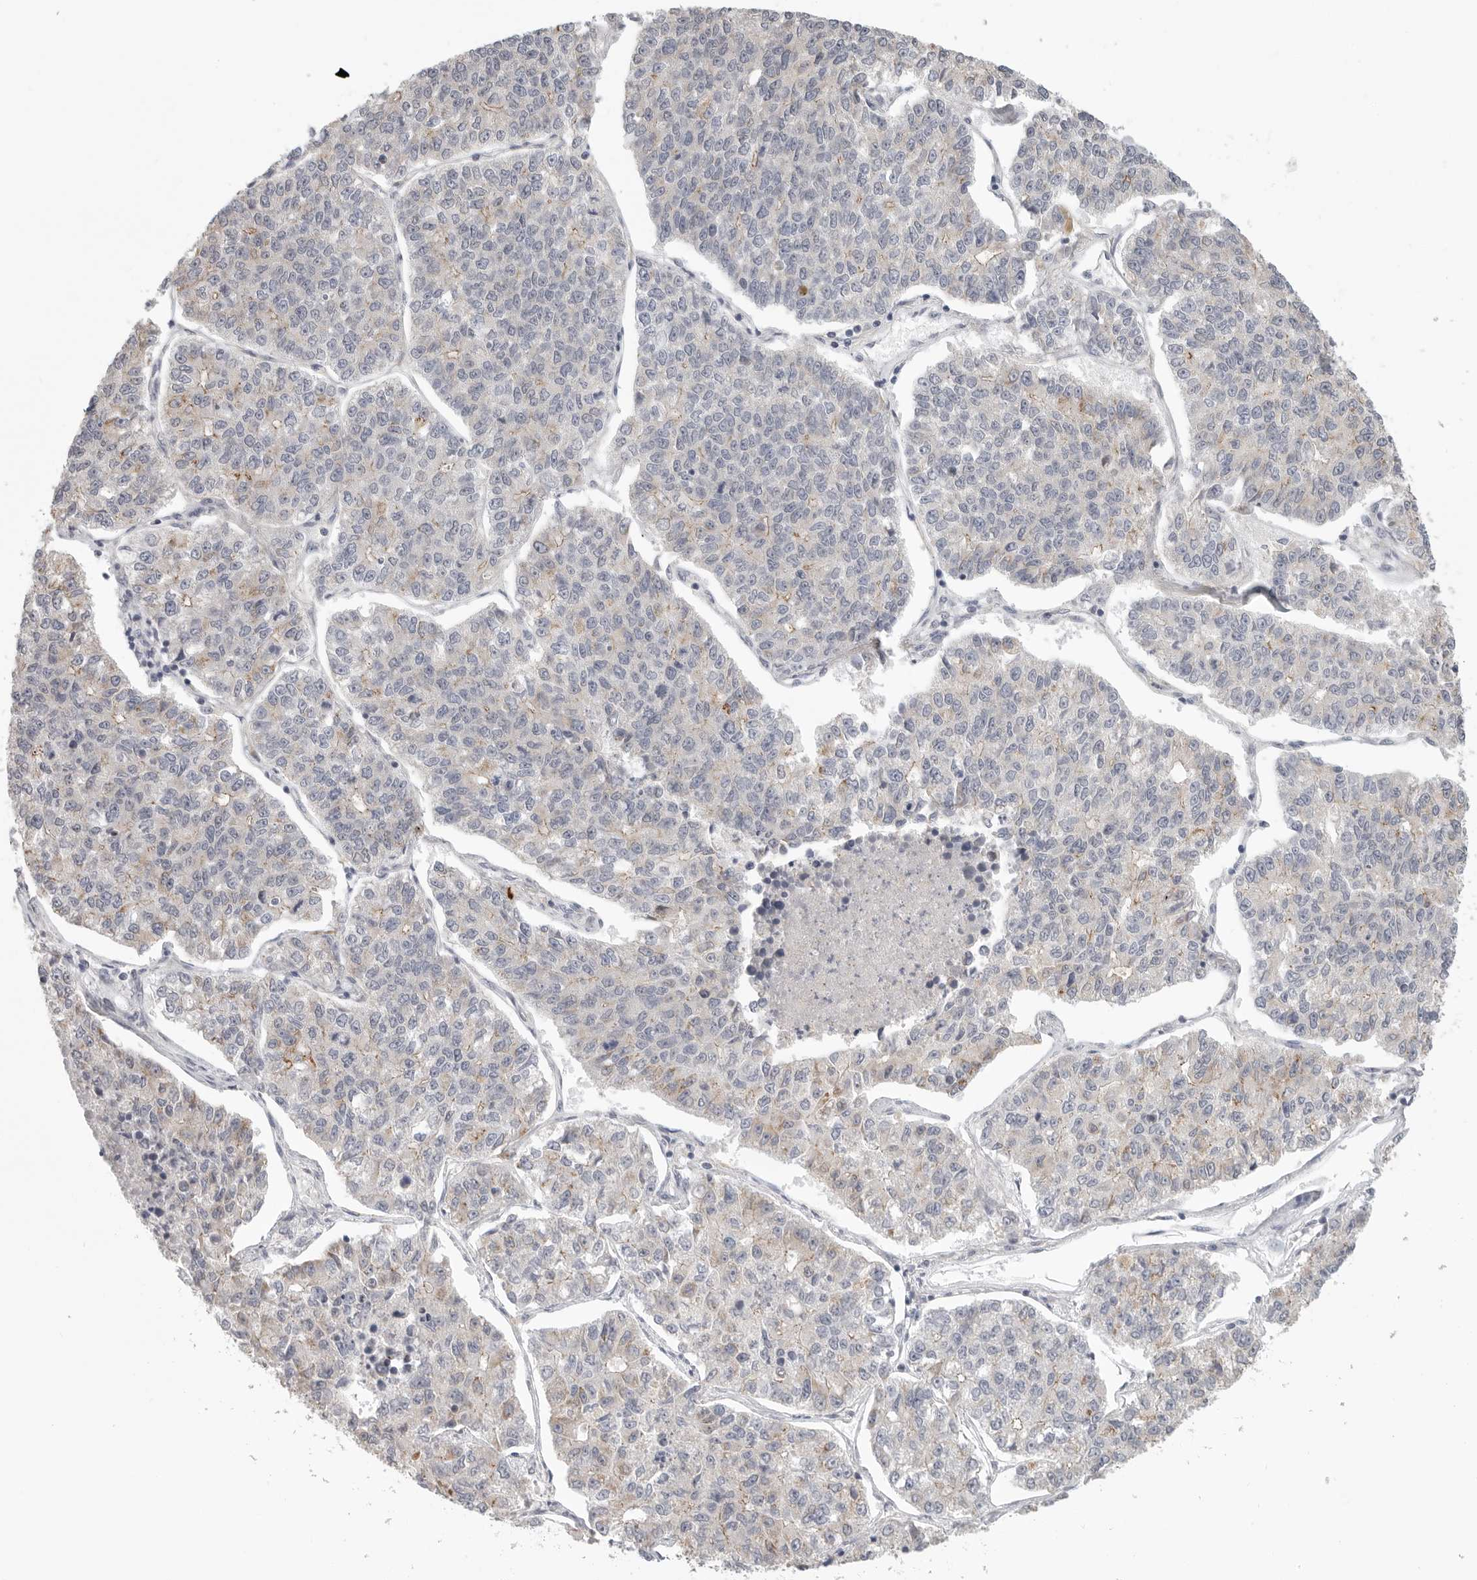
{"staining": {"intensity": "weak", "quantity": "<25%", "location": "cytoplasmic/membranous"}, "tissue": "lung cancer", "cell_type": "Tumor cells", "image_type": "cancer", "snomed": [{"axis": "morphology", "description": "Adenocarcinoma, NOS"}, {"axis": "topography", "description": "Lung"}], "caption": "Immunohistochemistry (IHC) photomicrograph of neoplastic tissue: lung cancer (adenocarcinoma) stained with DAB (3,3'-diaminobenzidine) reveals no significant protein expression in tumor cells.", "gene": "STAB2", "patient": {"sex": "male", "age": 49}}